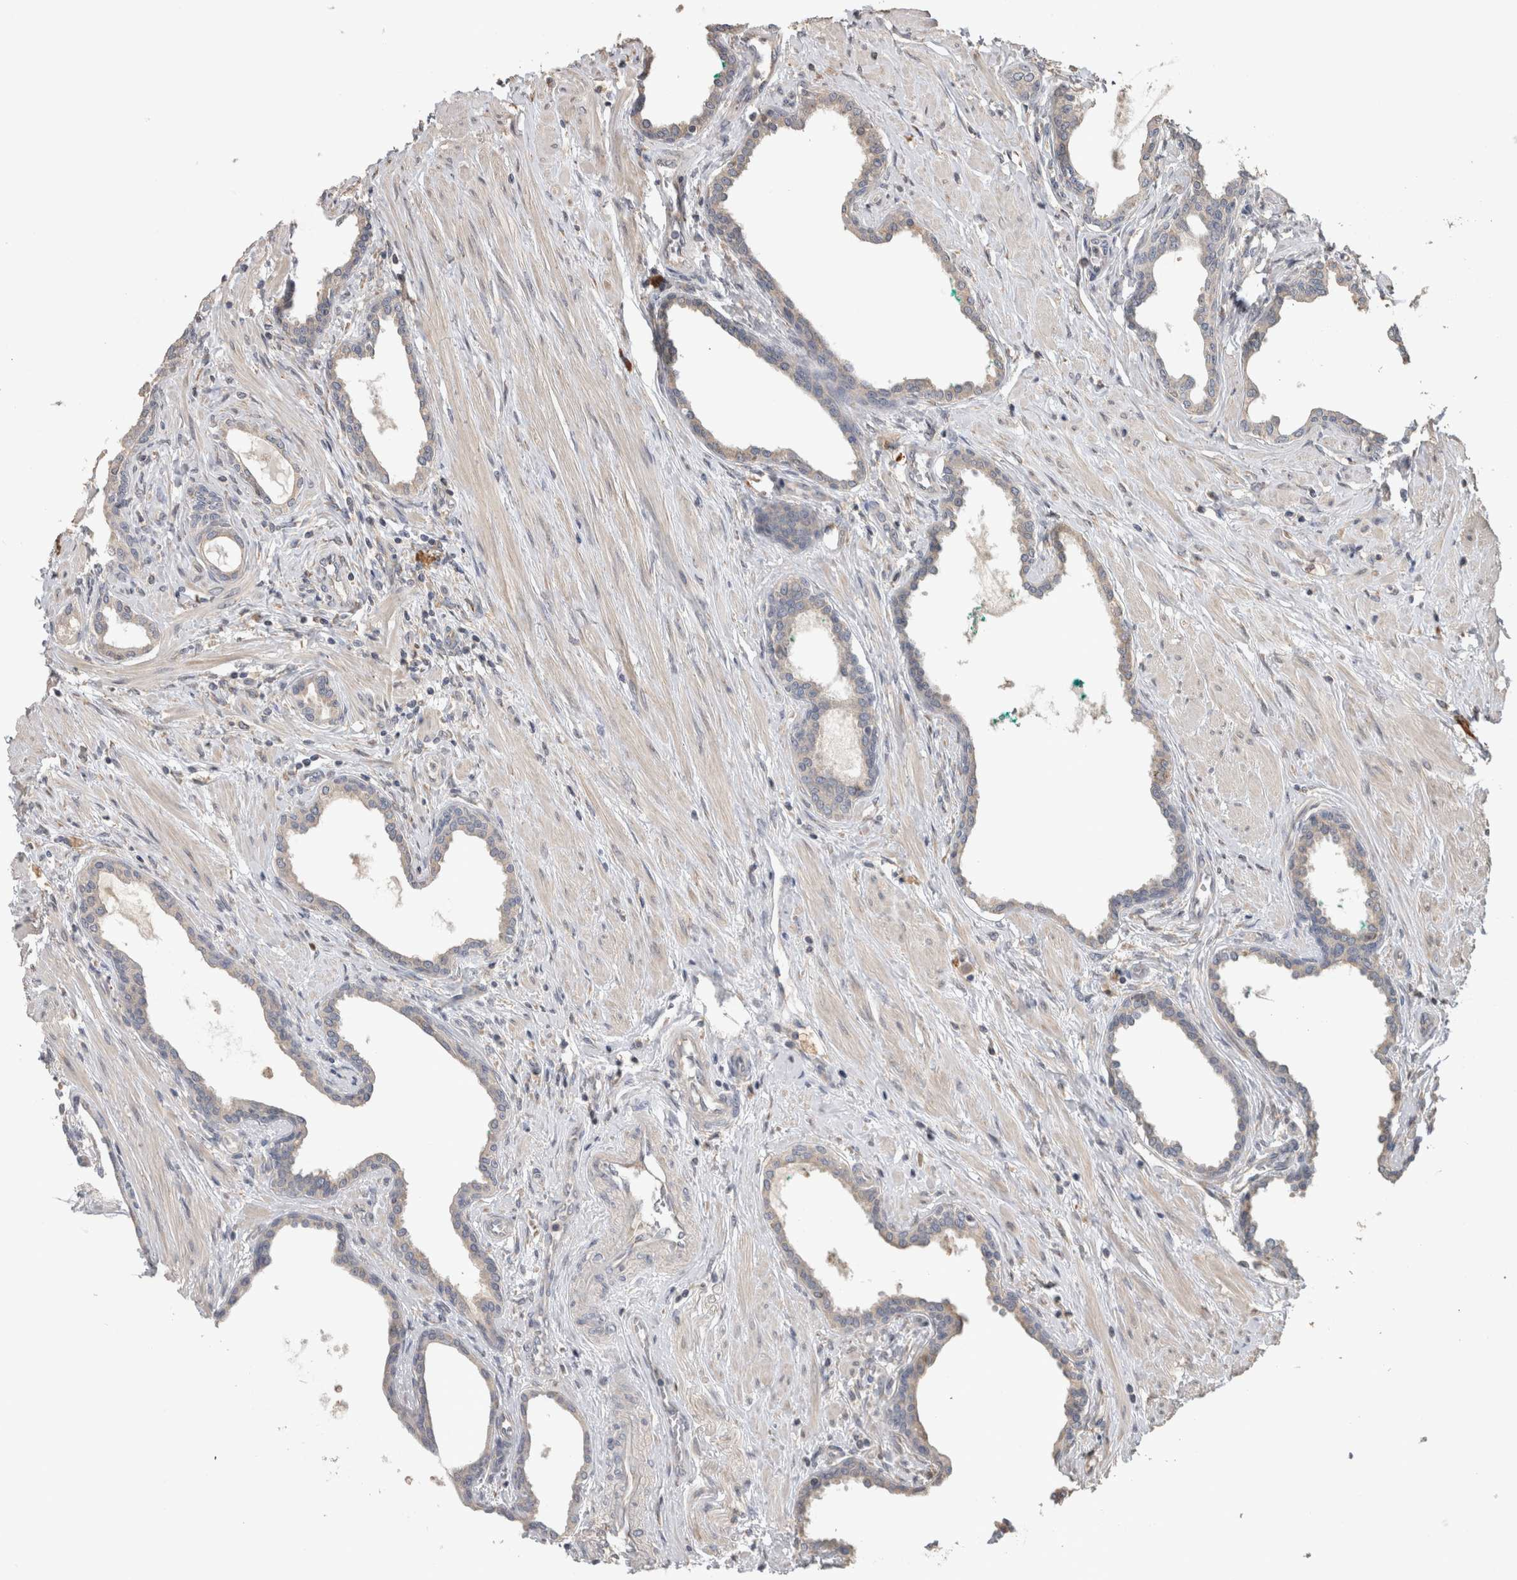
{"staining": {"intensity": "weak", "quantity": "<25%", "location": "cytoplasmic/membranous"}, "tissue": "prostate cancer", "cell_type": "Tumor cells", "image_type": "cancer", "snomed": [{"axis": "morphology", "description": "Adenocarcinoma, High grade"}, {"axis": "topography", "description": "Prostate"}], "caption": "DAB (3,3'-diaminobenzidine) immunohistochemical staining of prostate cancer demonstrates no significant expression in tumor cells.", "gene": "TBCE", "patient": {"sex": "male", "age": 52}}